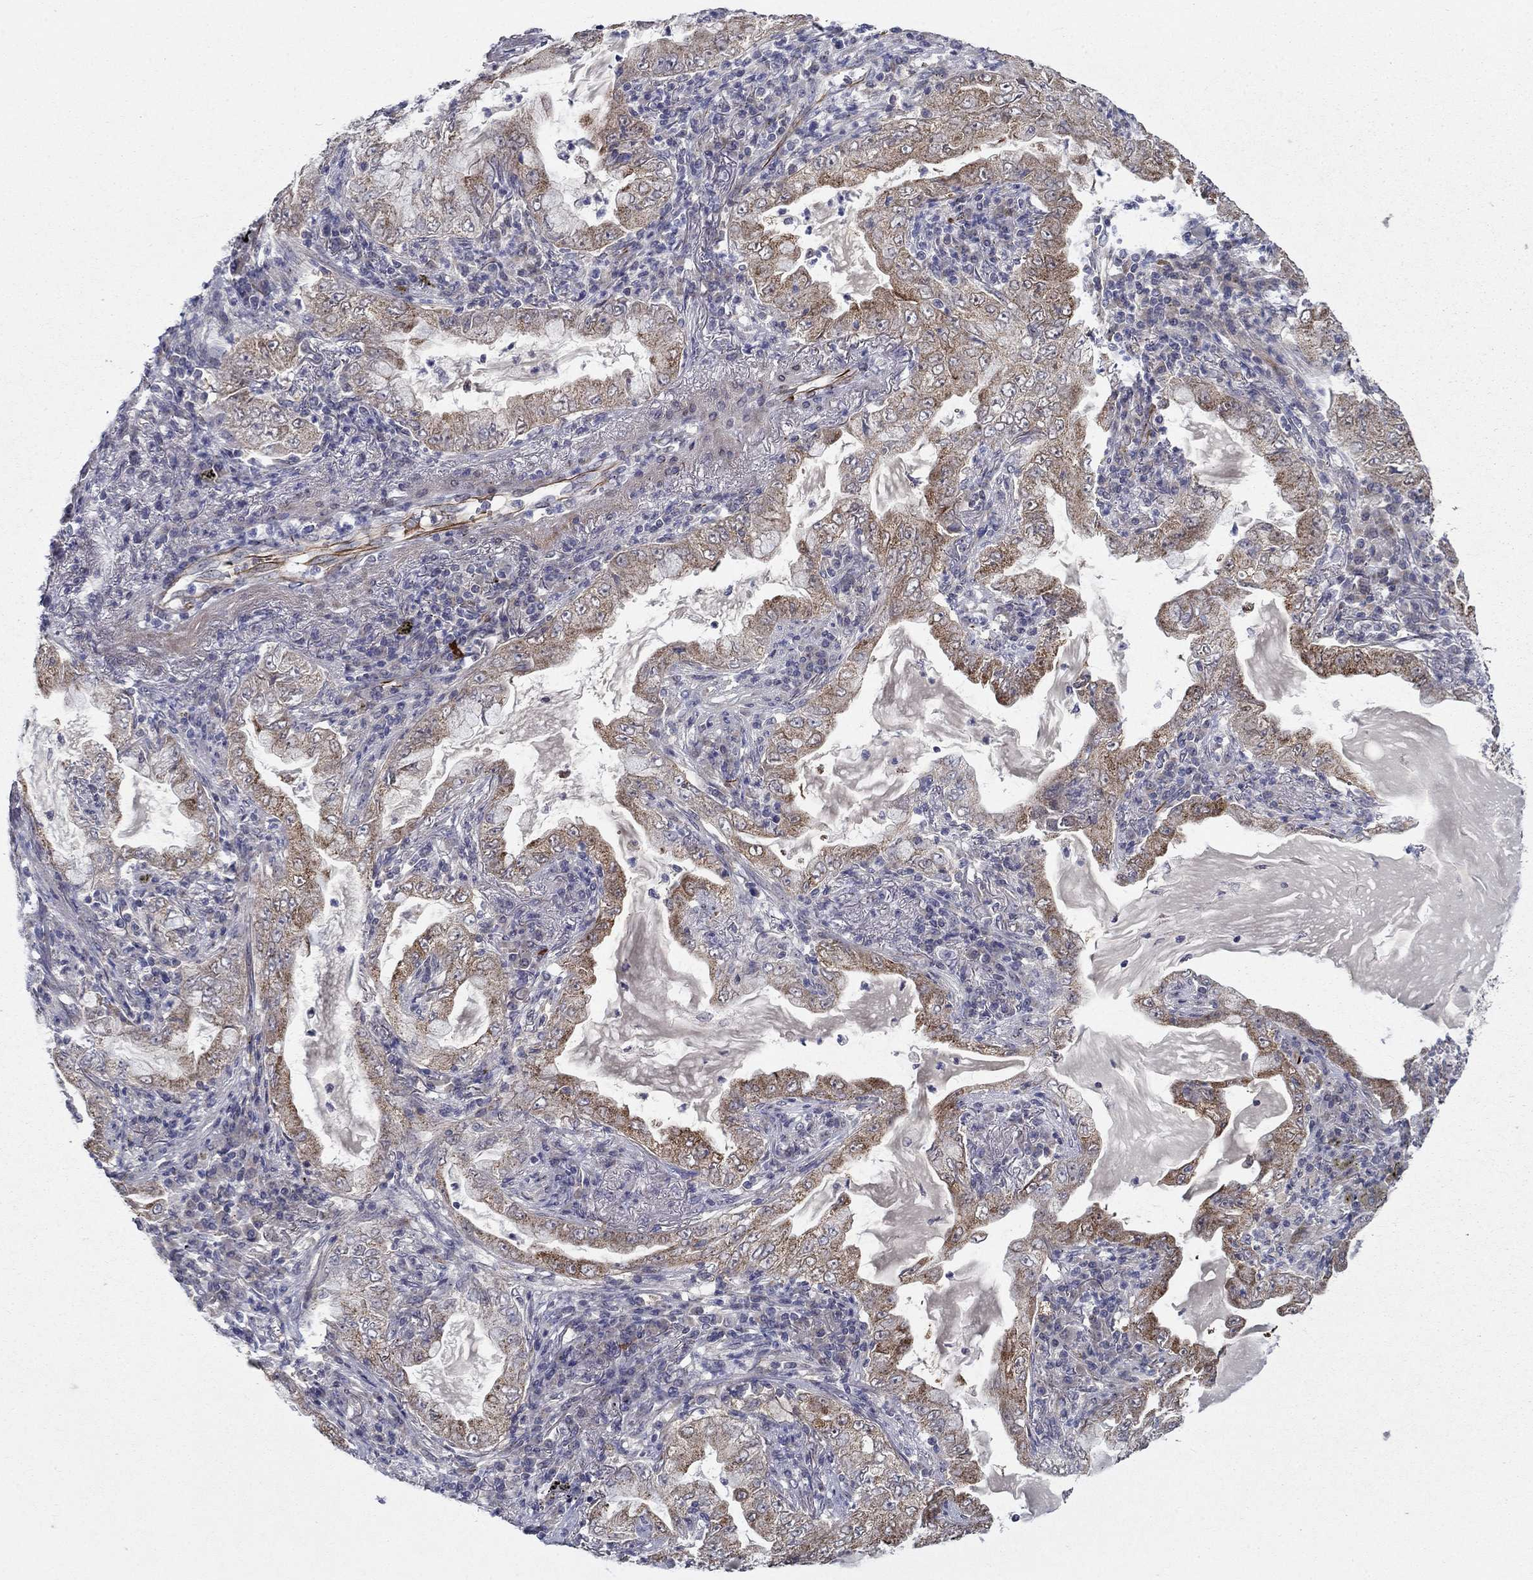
{"staining": {"intensity": "moderate", "quantity": "25%-75%", "location": "cytoplasmic/membranous"}, "tissue": "lung cancer", "cell_type": "Tumor cells", "image_type": "cancer", "snomed": [{"axis": "morphology", "description": "Adenocarcinoma, NOS"}, {"axis": "topography", "description": "Lung"}], "caption": "There is medium levels of moderate cytoplasmic/membranous expression in tumor cells of lung cancer (adenocarcinoma), as demonstrated by immunohistochemical staining (brown color).", "gene": "LACTB2", "patient": {"sex": "female", "age": 73}}